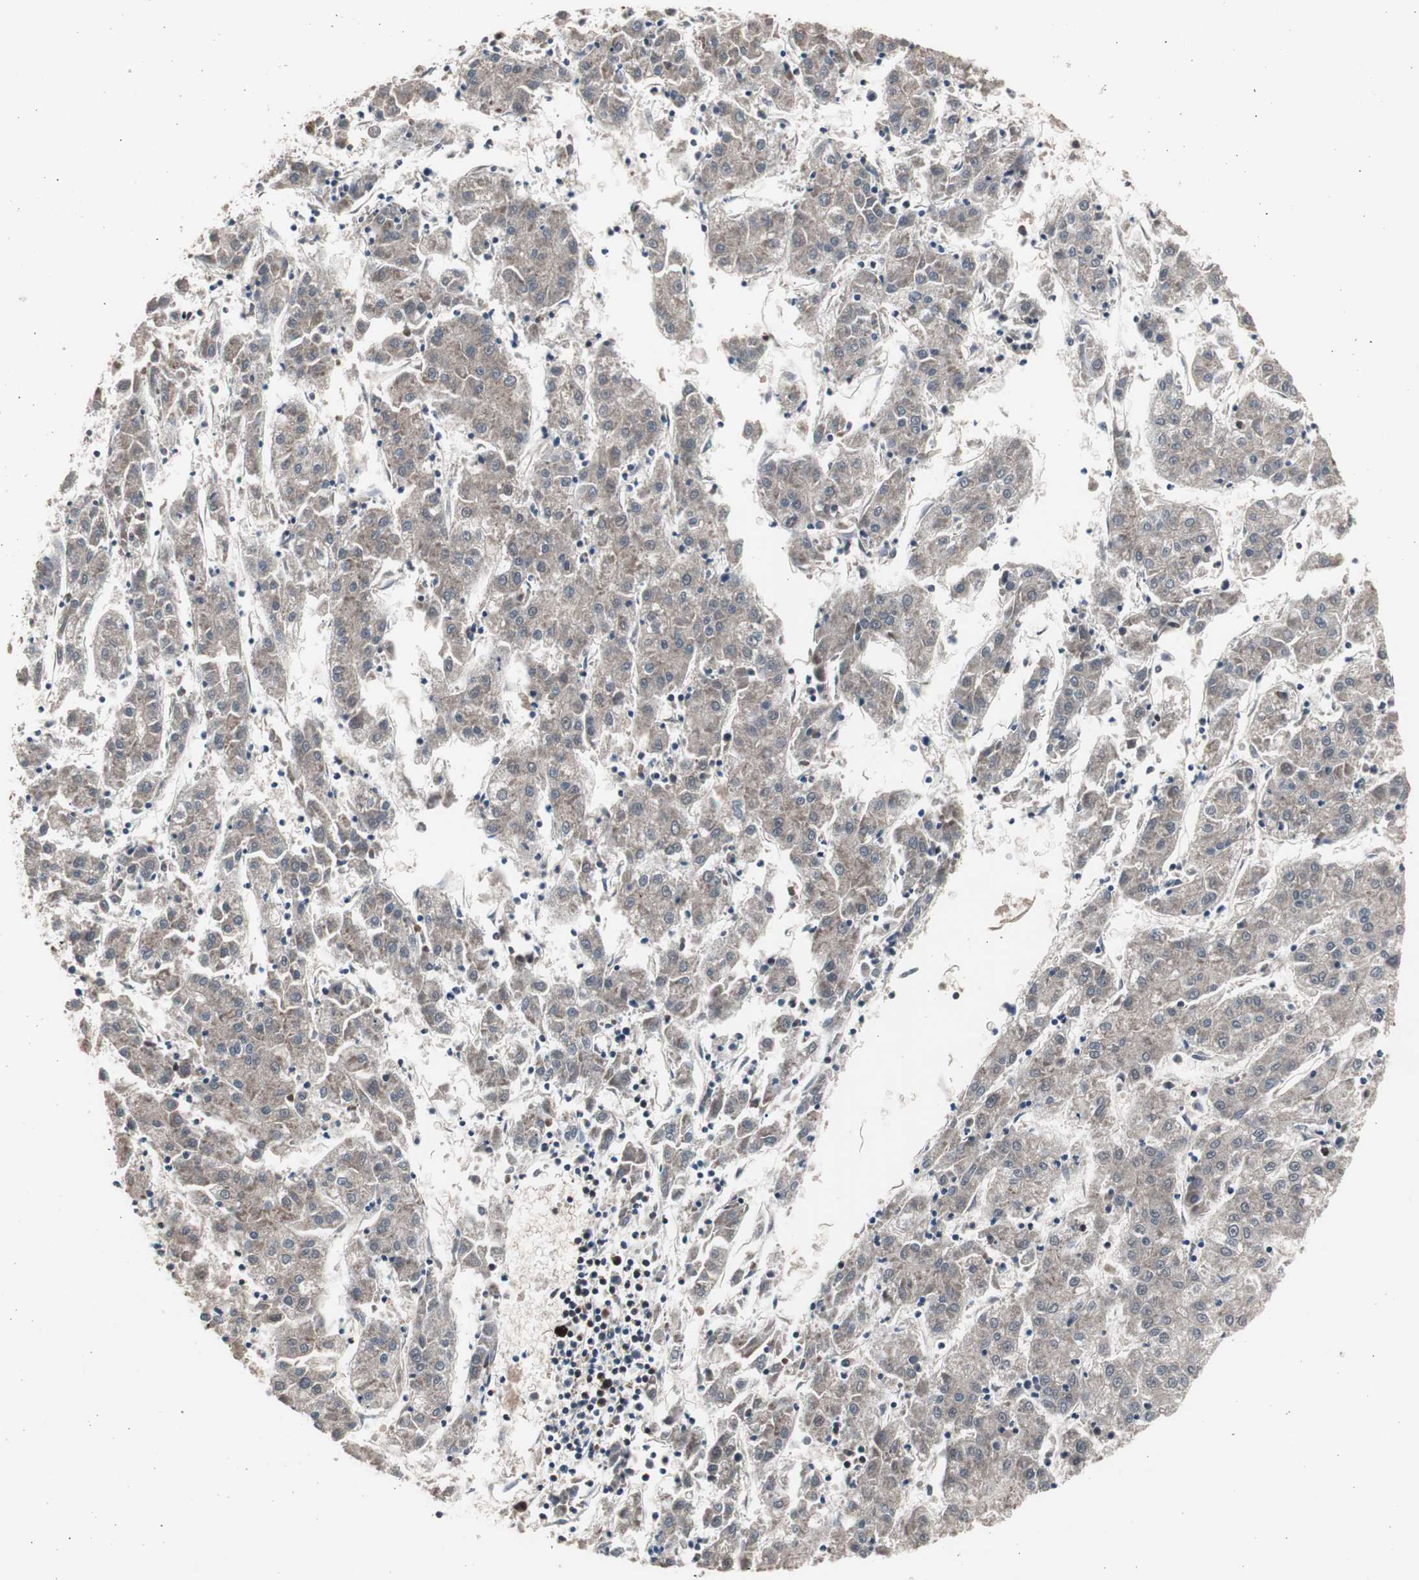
{"staining": {"intensity": "negative", "quantity": "none", "location": "none"}, "tissue": "liver cancer", "cell_type": "Tumor cells", "image_type": "cancer", "snomed": [{"axis": "morphology", "description": "Carcinoma, Hepatocellular, NOS"}, {"axis": "topography", "description": "Liver"}], "caption": "An image of human hepatocellular carcinoma (liver) is negative for staining in tumor cells. (IHC, brightfield microscopy, high magnification).", "gene": "RPA1", "patient": {"sex": "male", "age": 72}}